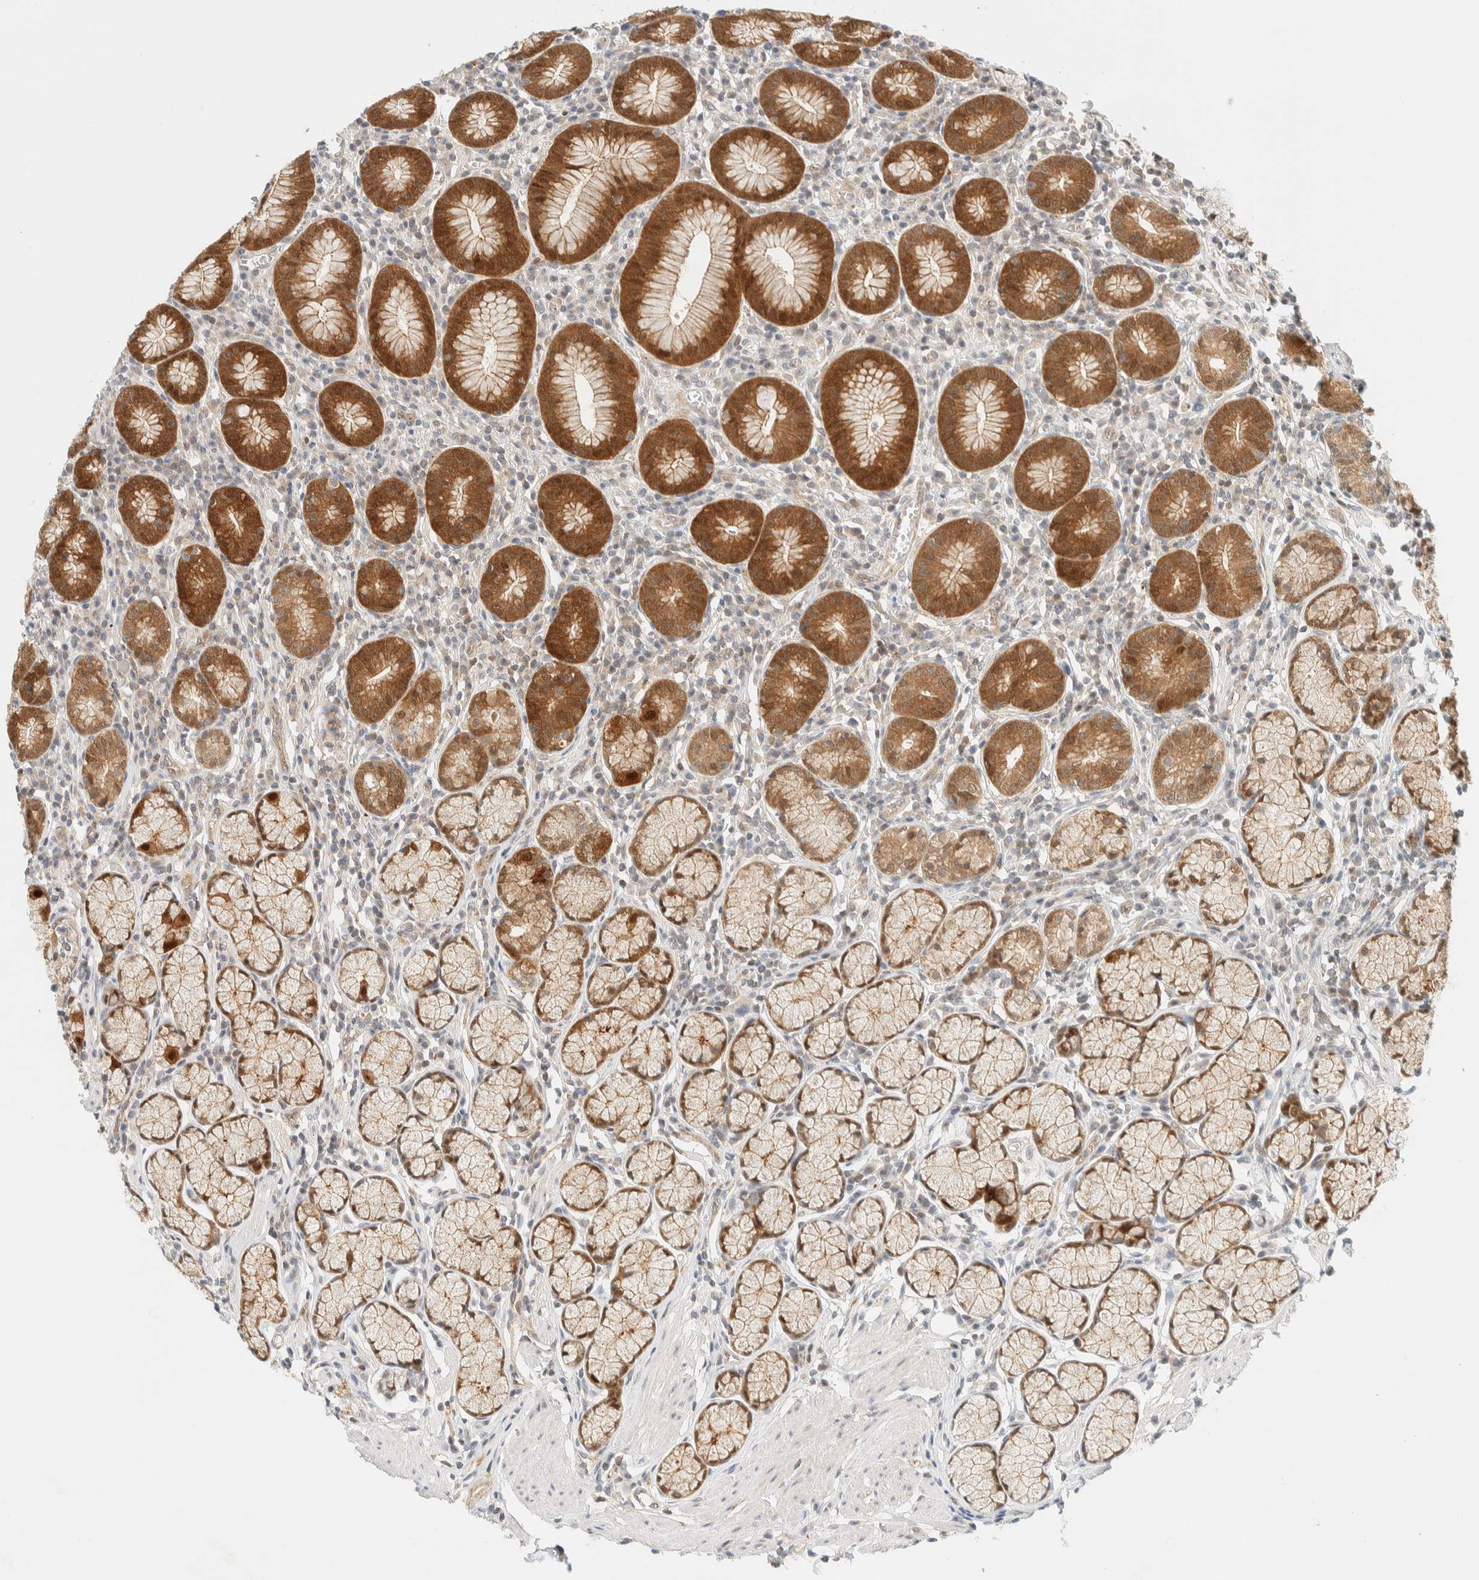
{"staining": {"intensity": "strong", "quantity": ">75%", "location": "cytoplasmic/membranous,nuclear"}, "tissue": "stomach", "cell_type": "Glandular cells", "image_type": "normal", "snomed": [{"axis": "morphology", "description": "Normal tissue, NOS"}, {"axis": "topography", "description": "Stomach"}], "caption": "Immunohistochemical staining of normal human stomach demonstrates >75% levels of strong cytoplasmic/membranous,nuclear protein positivity in about >75% of glandular cells.", "gene": "PCYT2", "patient": {"sex": "male", "age": 55}}